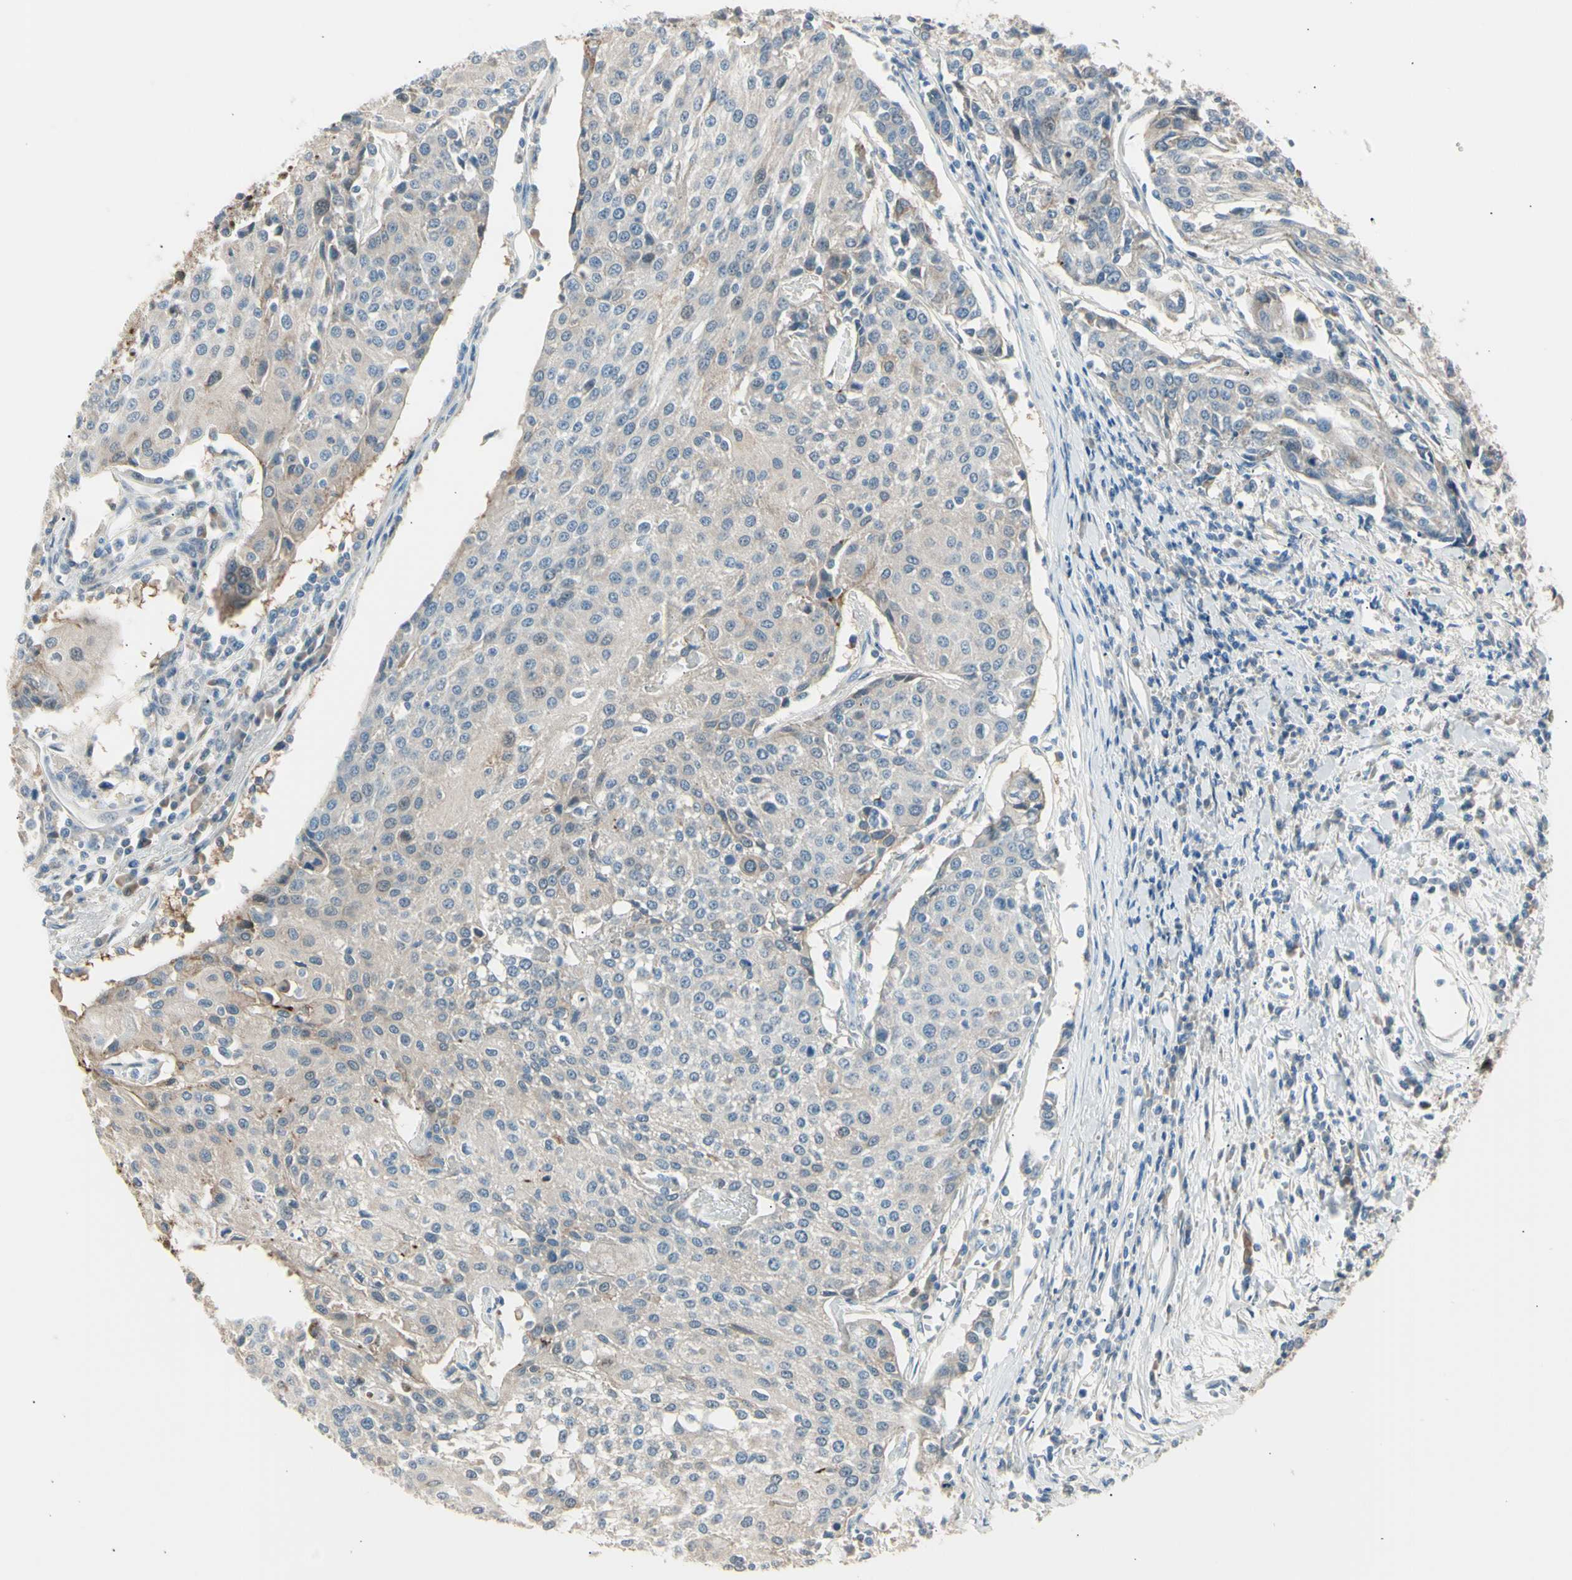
{"staining": {"intensity": "weak", "quantity": "25%-75%", "location": "cytoplasmic/membranous"}, "tissue": "urothelial cancer", "cell_type": "Tumor cells", "image_type": "cancer", "snomed": [{"axis": "morphology", "description": "Urothelial carcinoma, High grade"}, {"axis": "topography", "description": "Urinary bladder"}], "caption": "Immunohistochemical staining of urothelial cancer reveals low levels of weak cytoplasmic/membranous protein positivity in approximately 25%-75% of tumor cells. (brown staining indicates protein expression, while blue staining denotes nuclei).", "gene": "LHPP", "patient": {"sex": "female", "age": 85}}